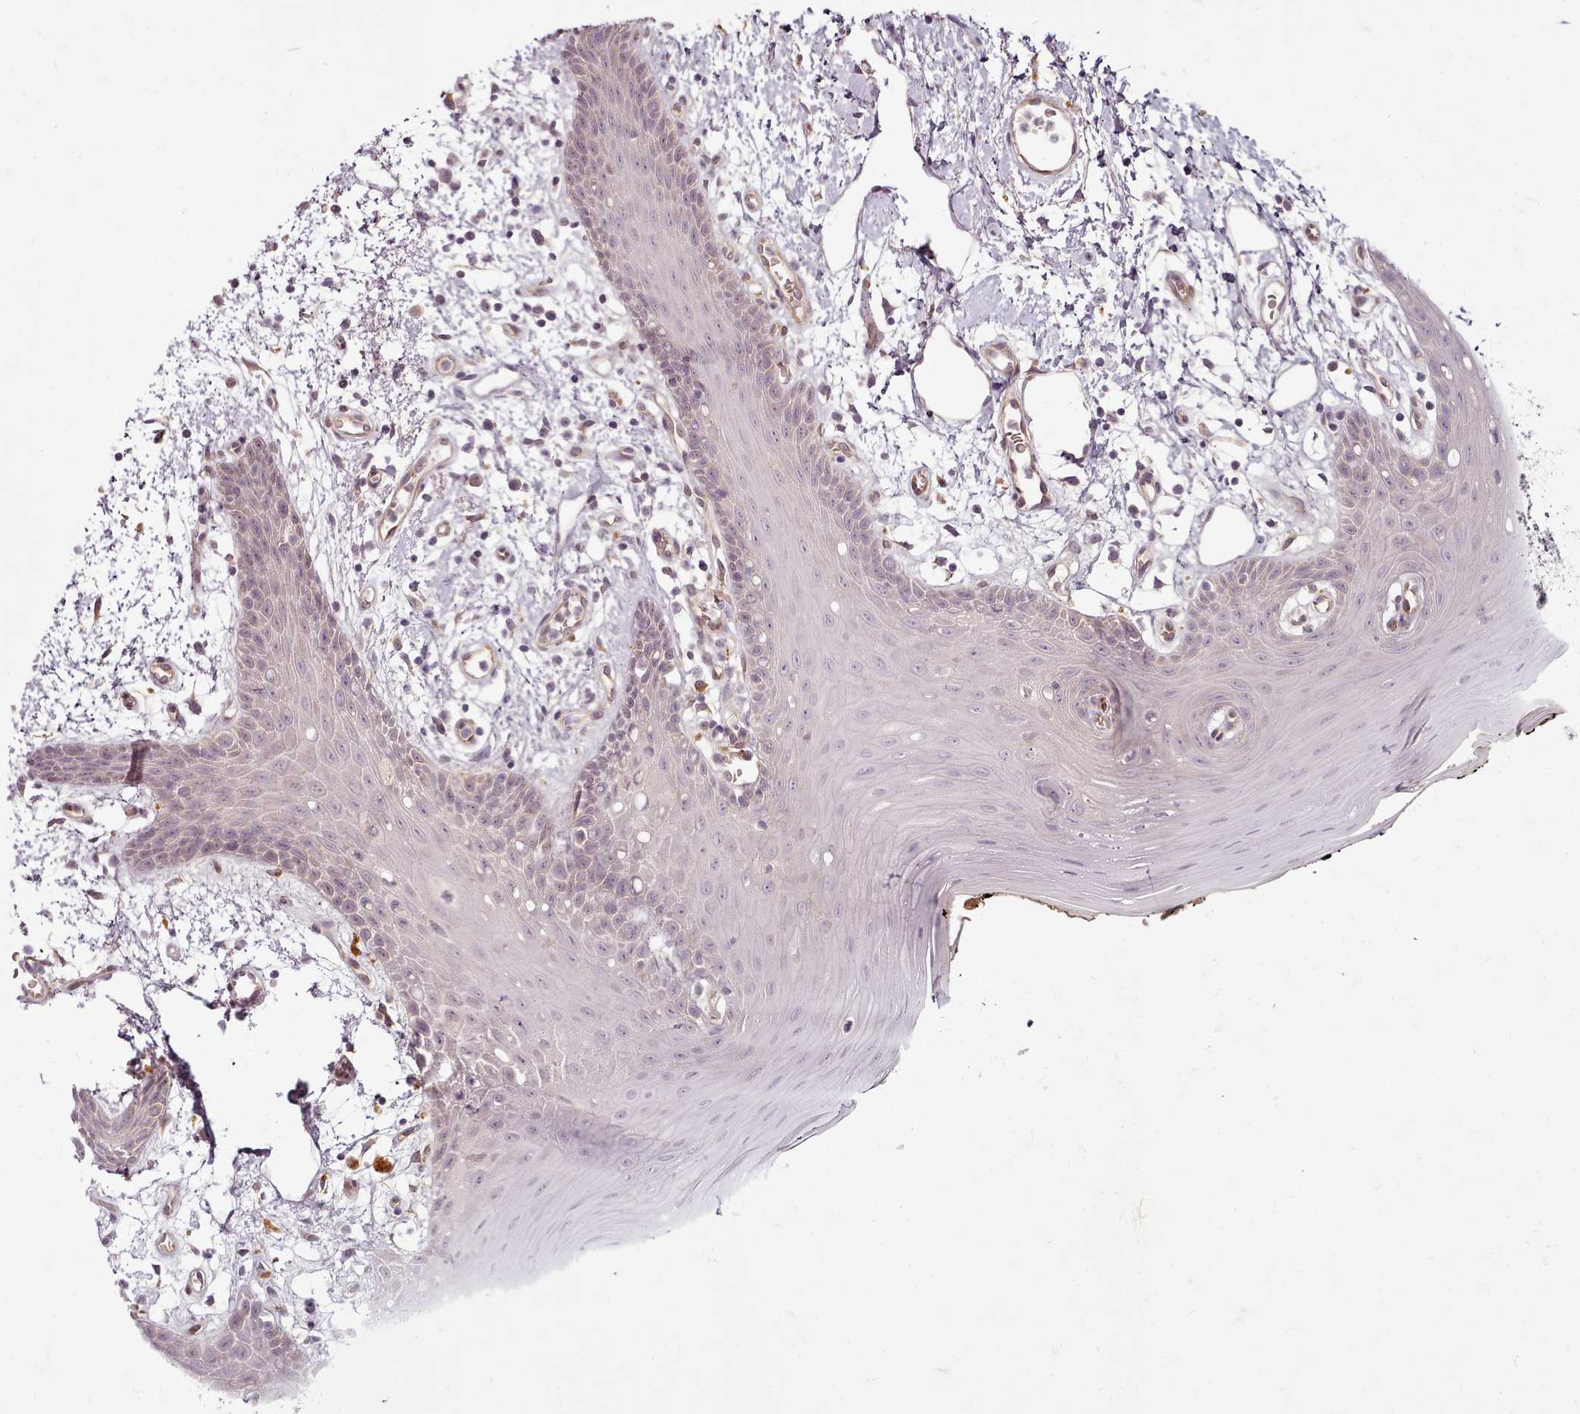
{"staining": {"intensity": "weak", "quantity": "<25%", "location": "nuclear"}, "tissue": "oral mucosa", "cell_type": "Squamous epithelial cells", "image_type": "normal", "snomed": [{"axis": "morphology", "description": "Normal tissue, NOS"}, {"axis": "topography", "description": "Oral tissue"}, {"axis": "topography", "description": "Tounge, NOS"}], "caption": "Immunohistochemistry photomicrograph of normal oral mucosa: oral mucosa stained with DAB exhibits no significant protein positivity in squamous epithelial cells.", "gene": "C1QTNF5", "patient": {"sex": "female", "age": 59}}